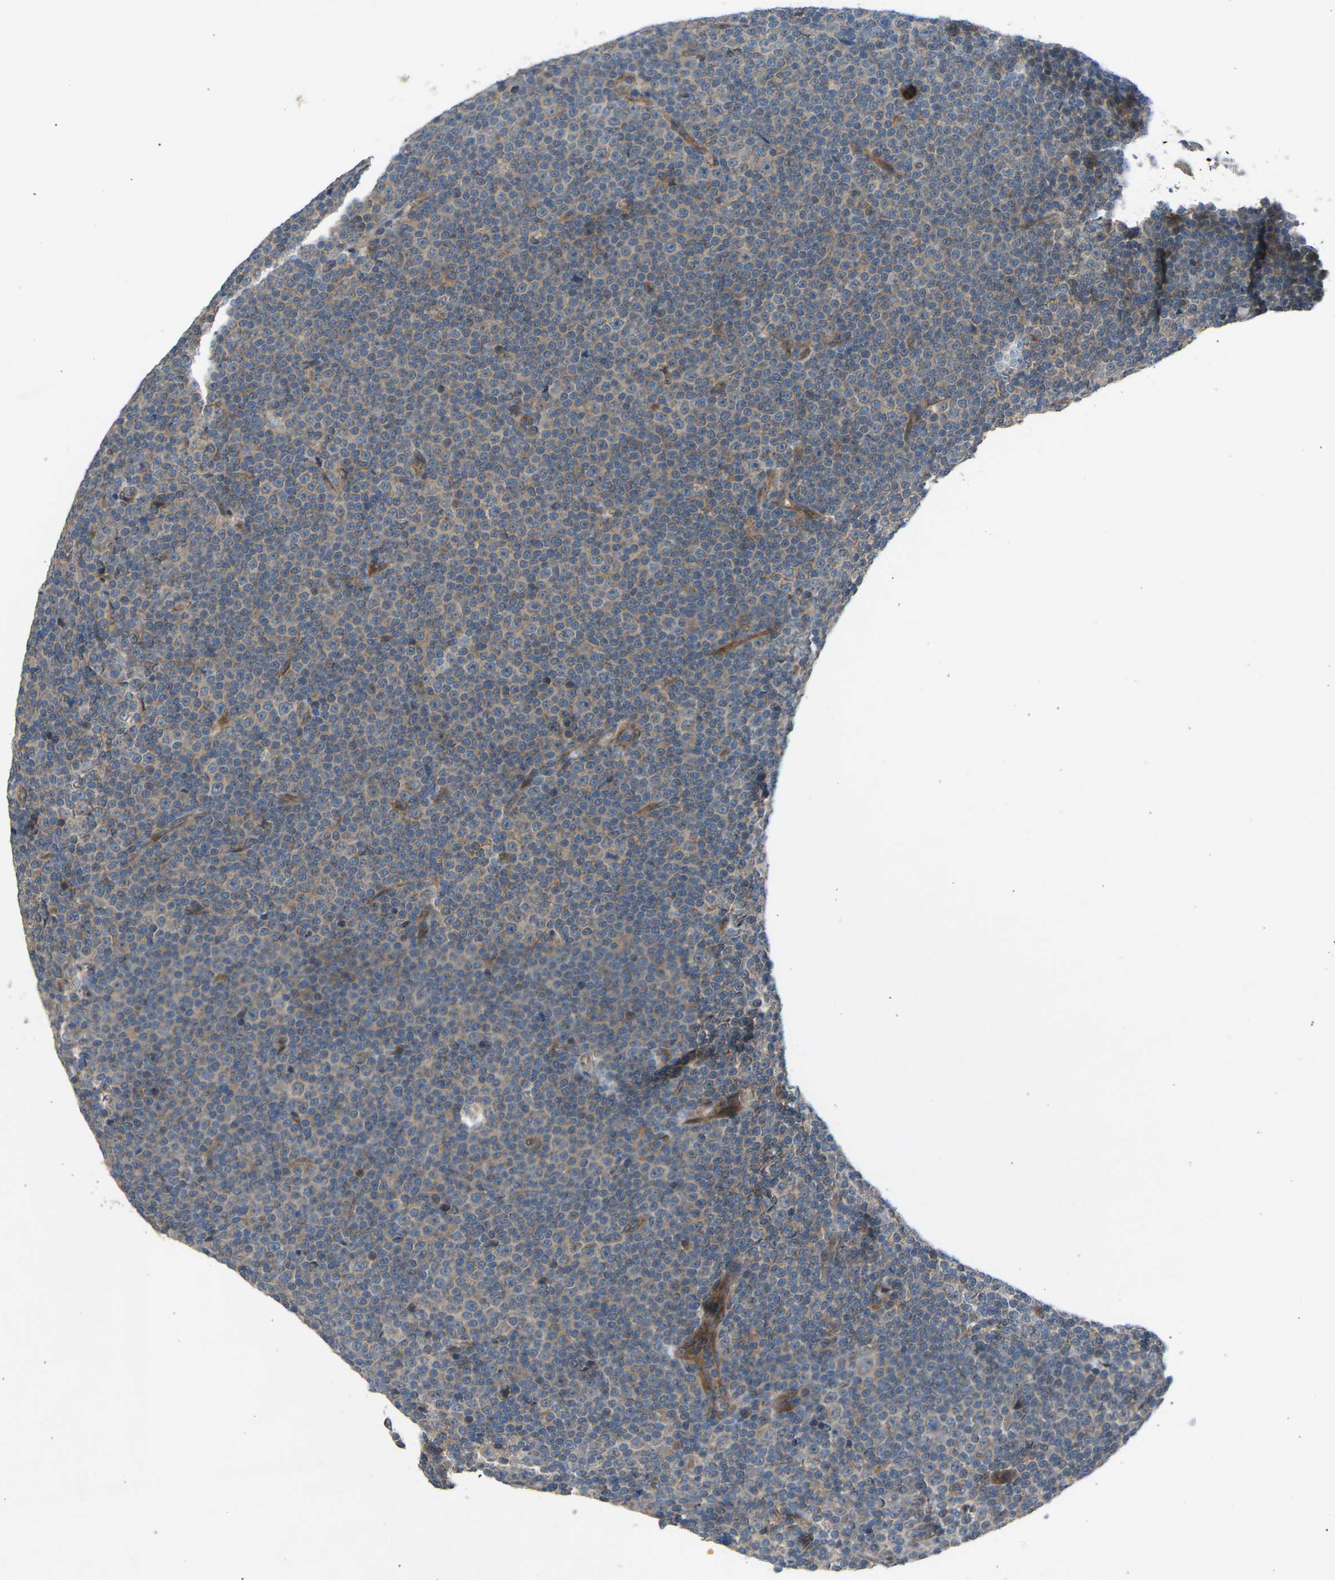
{"staining": {"intensity": "weak", "quantity": "25%-75%", "location": "cytoplasmic/membranous"}, "tissue": "lymphoma", "cell_type": "Tumor cells", "image_type": "cancer", "snomed": [{"axis": "morphology", "description": "Malignant lymphoma, non-Hodgkin's type, Low grade"}, {"axis": "topography", "description": "Lymph node"}], "caption": "IHC photomicrograph of human low-grade malignant lymphoma, non-Hodgkin's type stained for a protein (brown), which exhibits low levels of weak cytoplasmic/membranous expression in about 25%-75% of tumor cells.", "gene": "GAS2L1", "patient": {"sex": "female", "age": 67}}